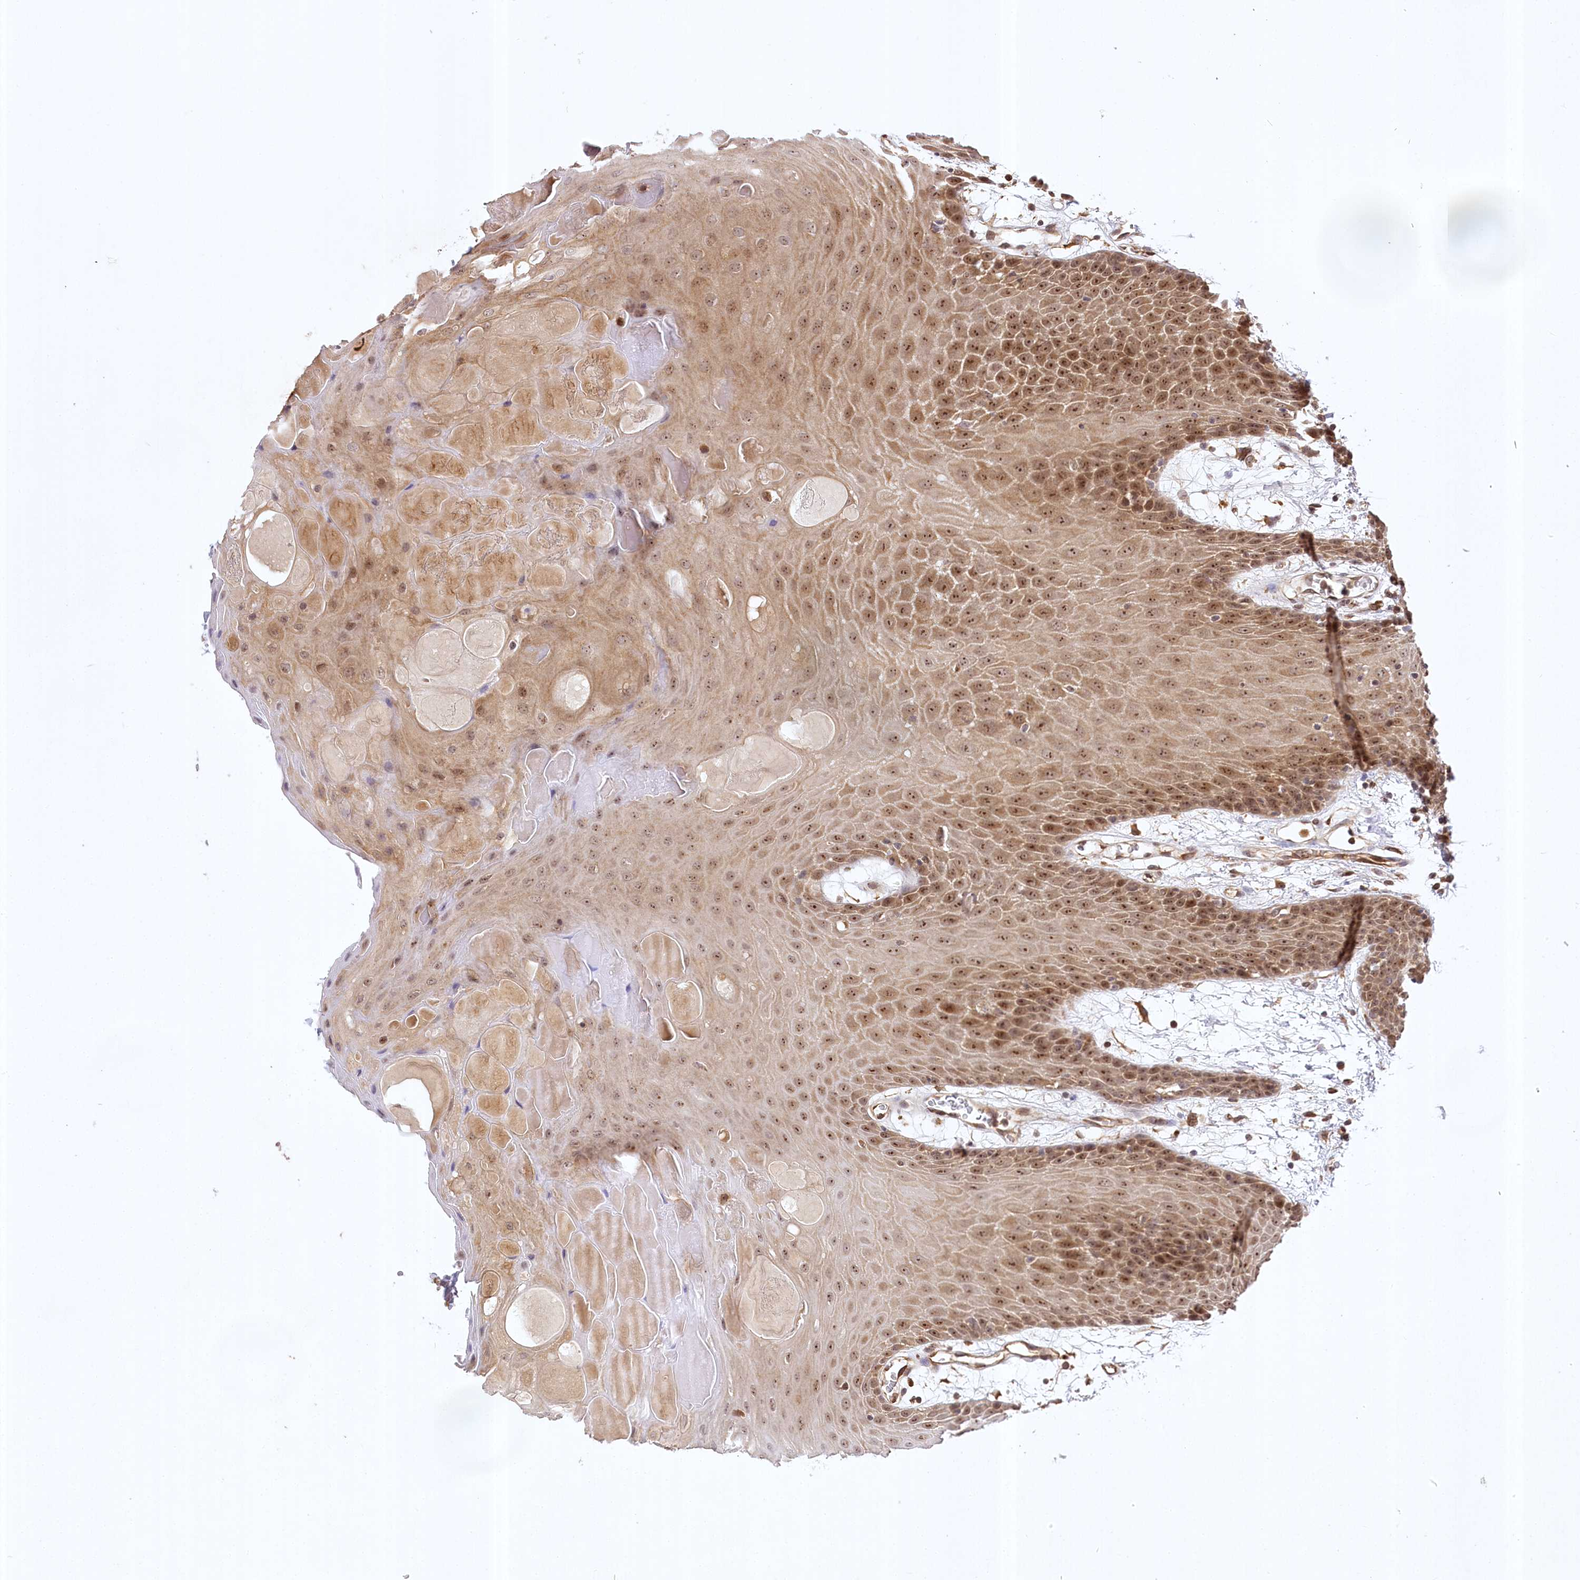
{"staining": {"intensity": "moderate", "quantity": ">75%", "location": "cytoplasmic/membranous,nuclear"}, "tissue": "oral mucosa", "cell_type": "Squamous epithelial cells", "image_type": "normal", "snomed": [{"axis": "morphology", "description": "Normal tissue, NOS"}, {"axis": "topography", "description": "Skeletal muscle"}, {"axis": "topography", "description": "Oral tissue"}, {"axis": "topography", "description": "Salivary gland"}, {"axis": "topography", "description": "Peripheral nerve tissue"}], "caption": "Oral mucosa stained with immunohistochemistry (IHC) displays moderate cytoplasmic/membranous,nuclear staining in approximately >75% of squamous epithelial cells.", "gene": "SERGEF", "patient": {"sex": "male", "age": 54}}